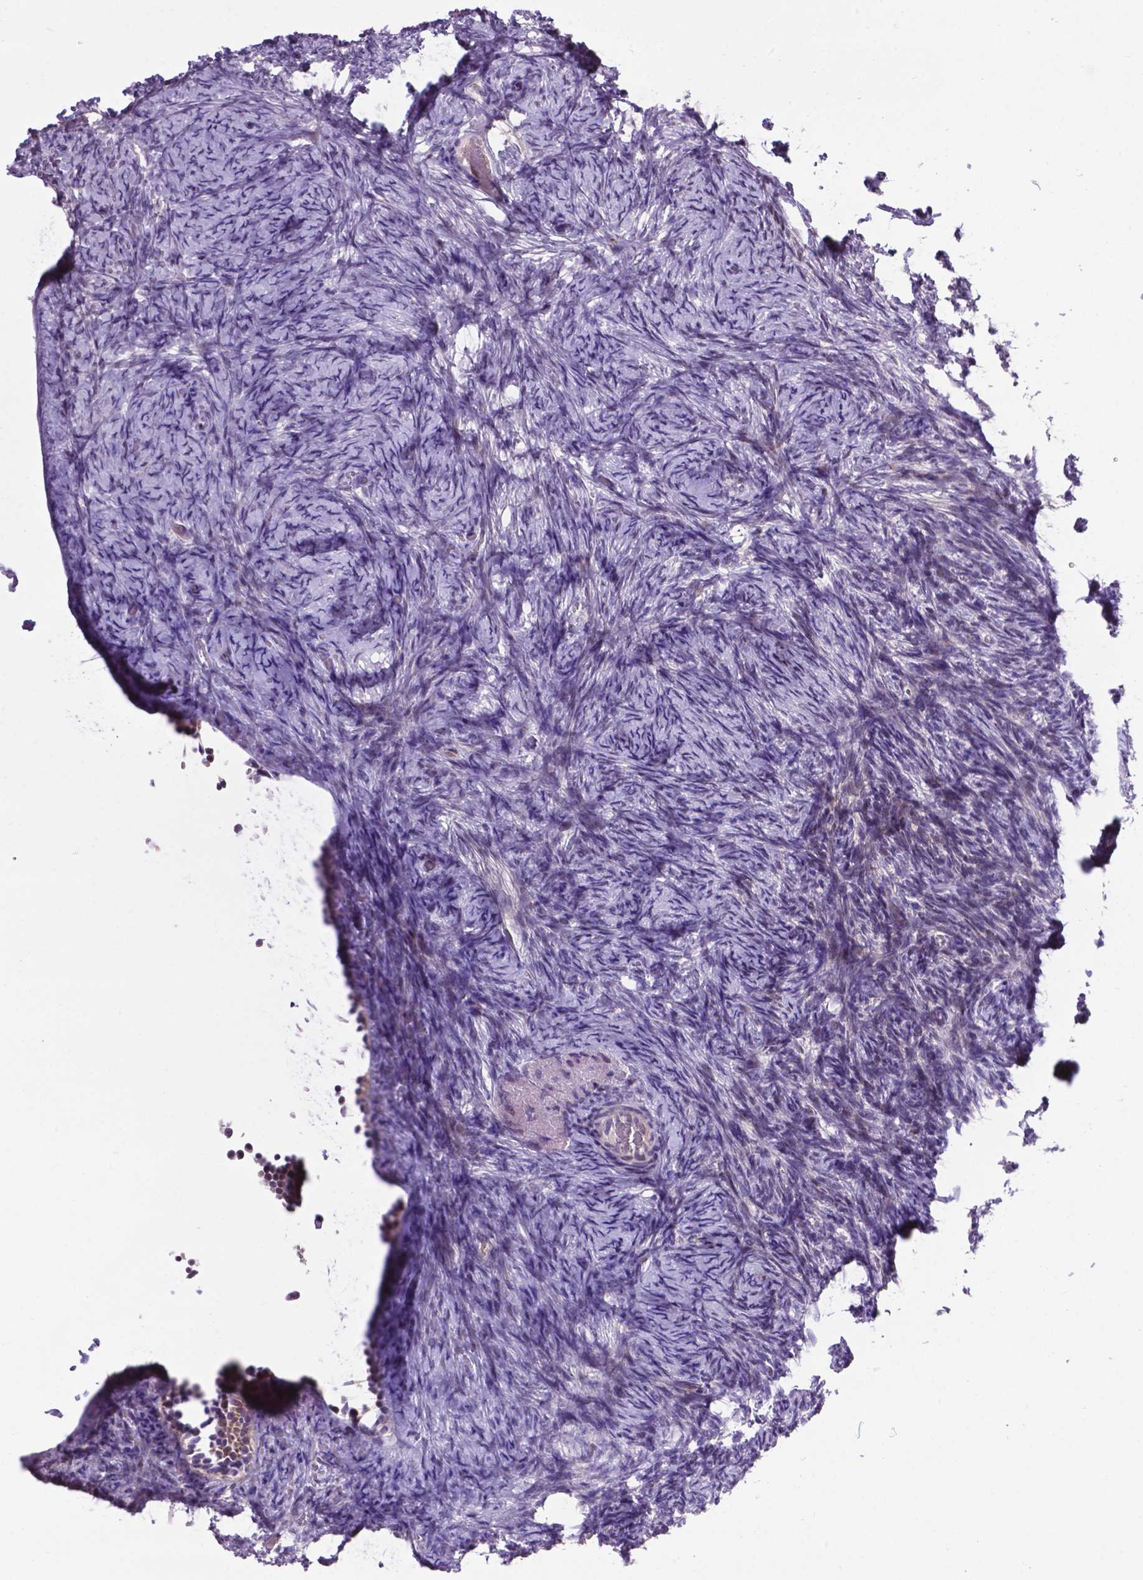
{"staining": {"intensity": "negative", "quantity": "none", "location": "none"}, "tissue": "ovary", "cell_type": "Ovarian stroma cells", "image_type": "normal", "snomed": [{"axis": "morphology", "description": "Normal tissue, NOS"}, {"axis": "topography", "description": "Ovary"}], "caption": "An IHC histopathology image of unremarkable ovary is shown. There is no staining in ovarian stroma cells of ovary. Nuclei are stained in blue.", "gene": "SMAD2", "patient": {"sex": "female", "age": 34}}